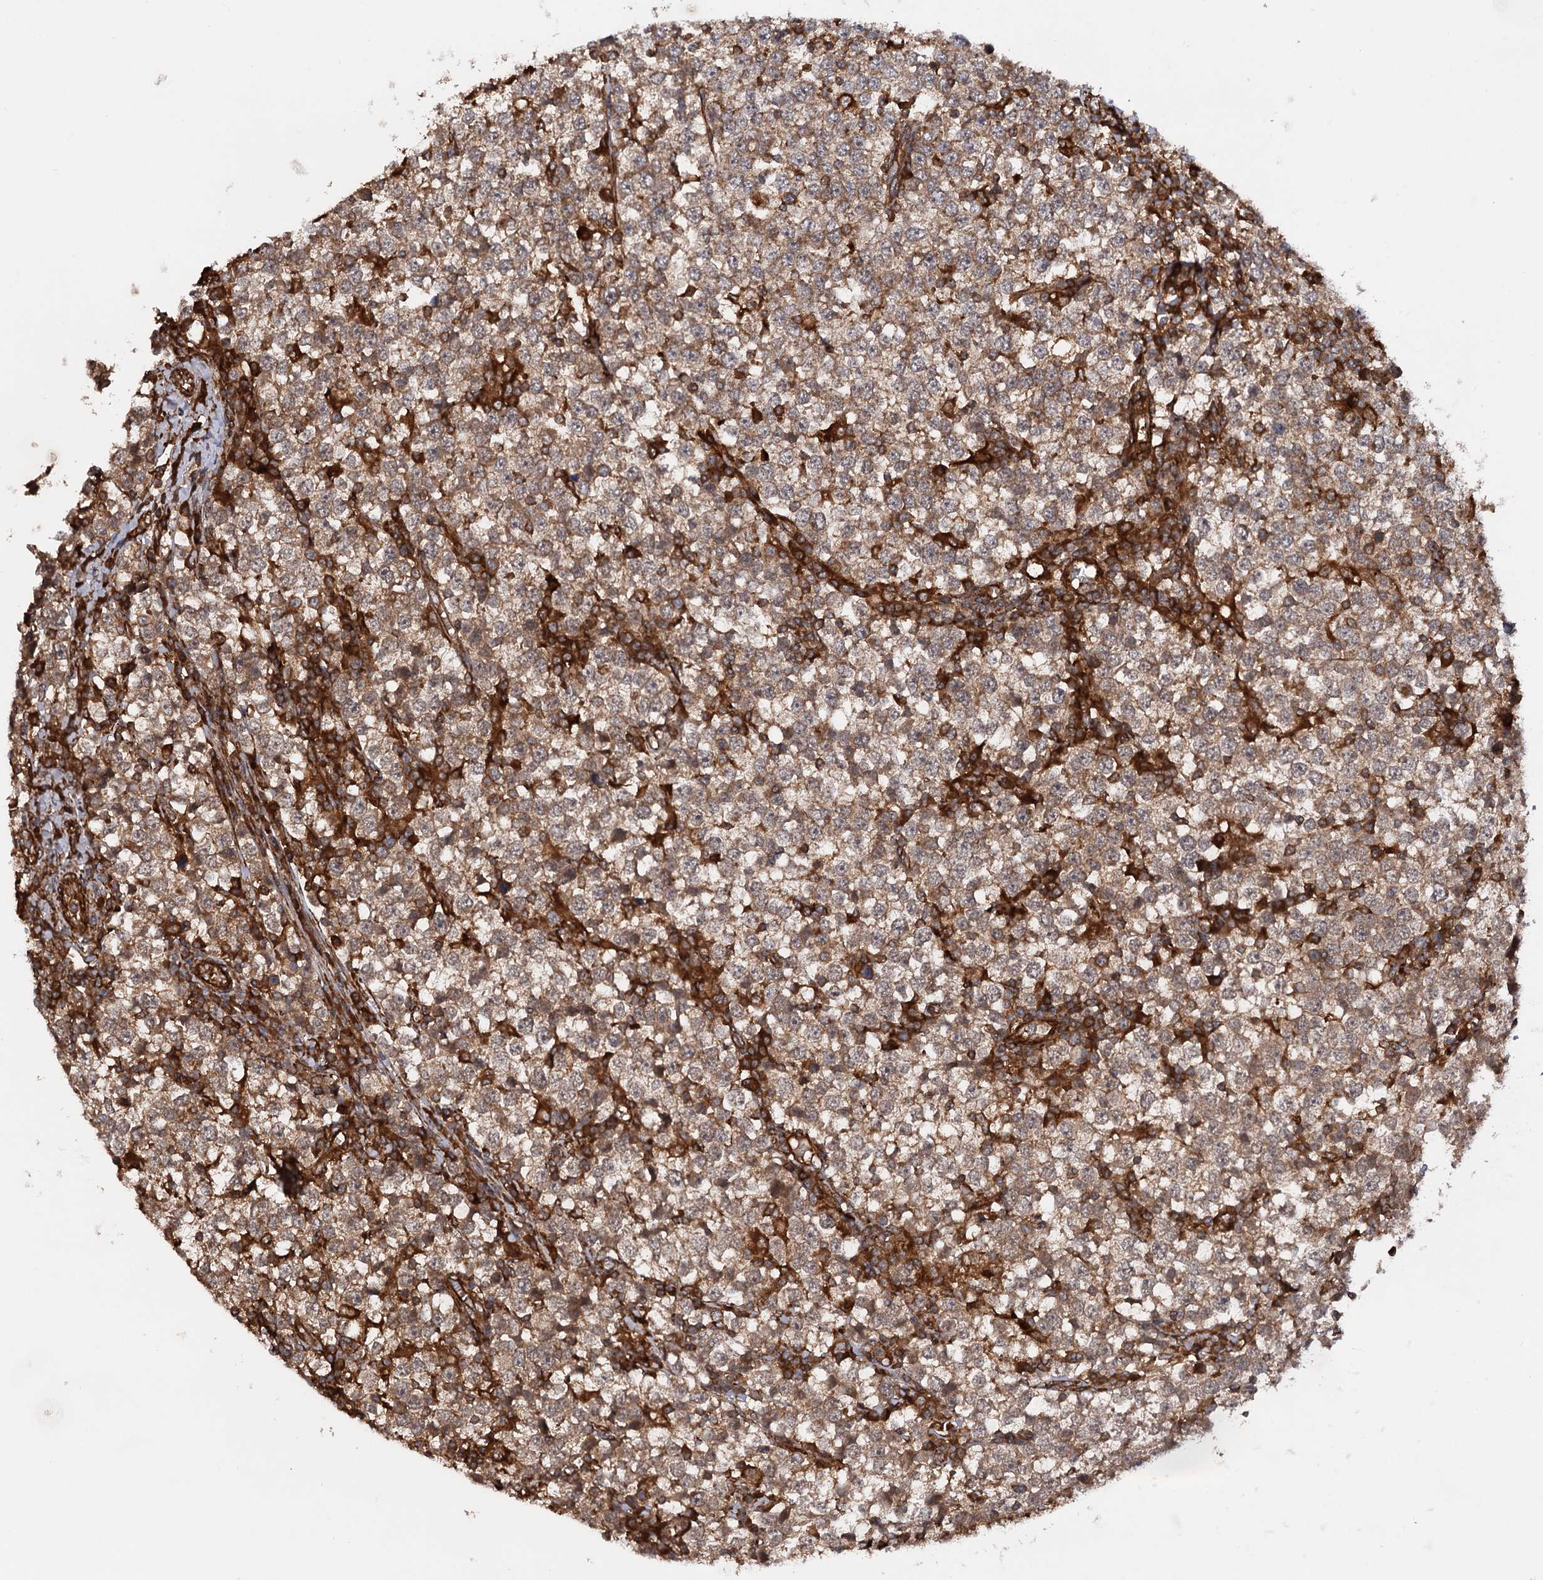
{"staining": {"intensity": "moderate", "quantity": ">75%", "location": "cytoplasmic/membranous"}, "tissue": "testis cancer", "cell_type": "Tumor cells", "image_type": "cancer", "snomed": [{"axis": "morphology", "description": "Seminoma, NOS"}, {"axis": "topography", "description": "Testis"}], "caption": "Immunohistochemical staining of human testis seminoma shows moderate cytoplasmic/membranous protein expression in about >75% of tumor cells.", "gene": "ATP8B4", "patient": {"sex": "male", "age": 65}}